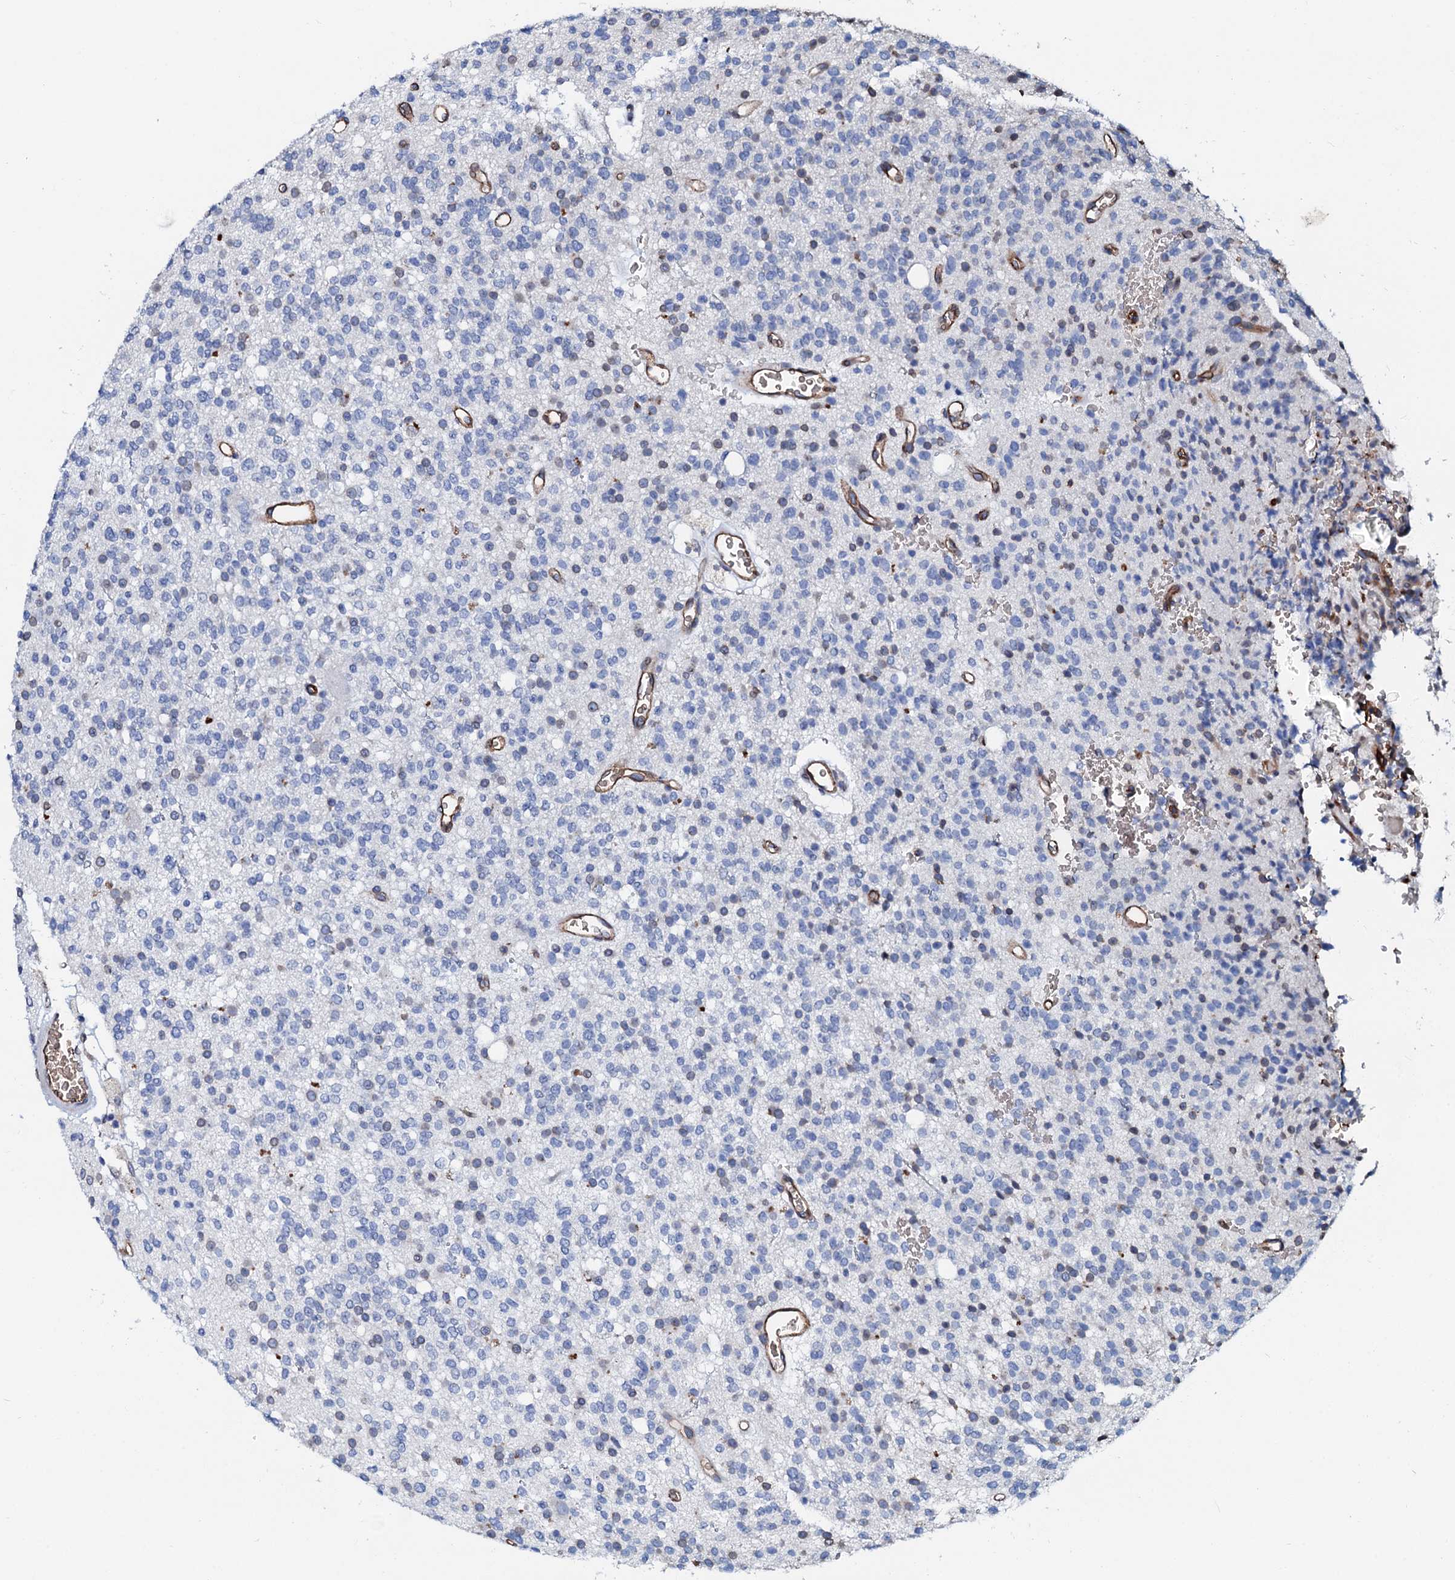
{"staining": {"intensity": "negative", "quantity": "none", "location": "none"}, "tissue": "glioma", "cell_type": "Tumor cells", "image_type": "cancer", "snomed": [{"axis": "morphology", "description": "Glioma, malignant, High grade"}, {"axis": "topography", "description": "Brain"}], "caption": "This is an immunohistochemistry image of human glioma. There is no expression in tumor cells.", "gene": "NRP2", "patient": {"sex": "male", "age": 34}}